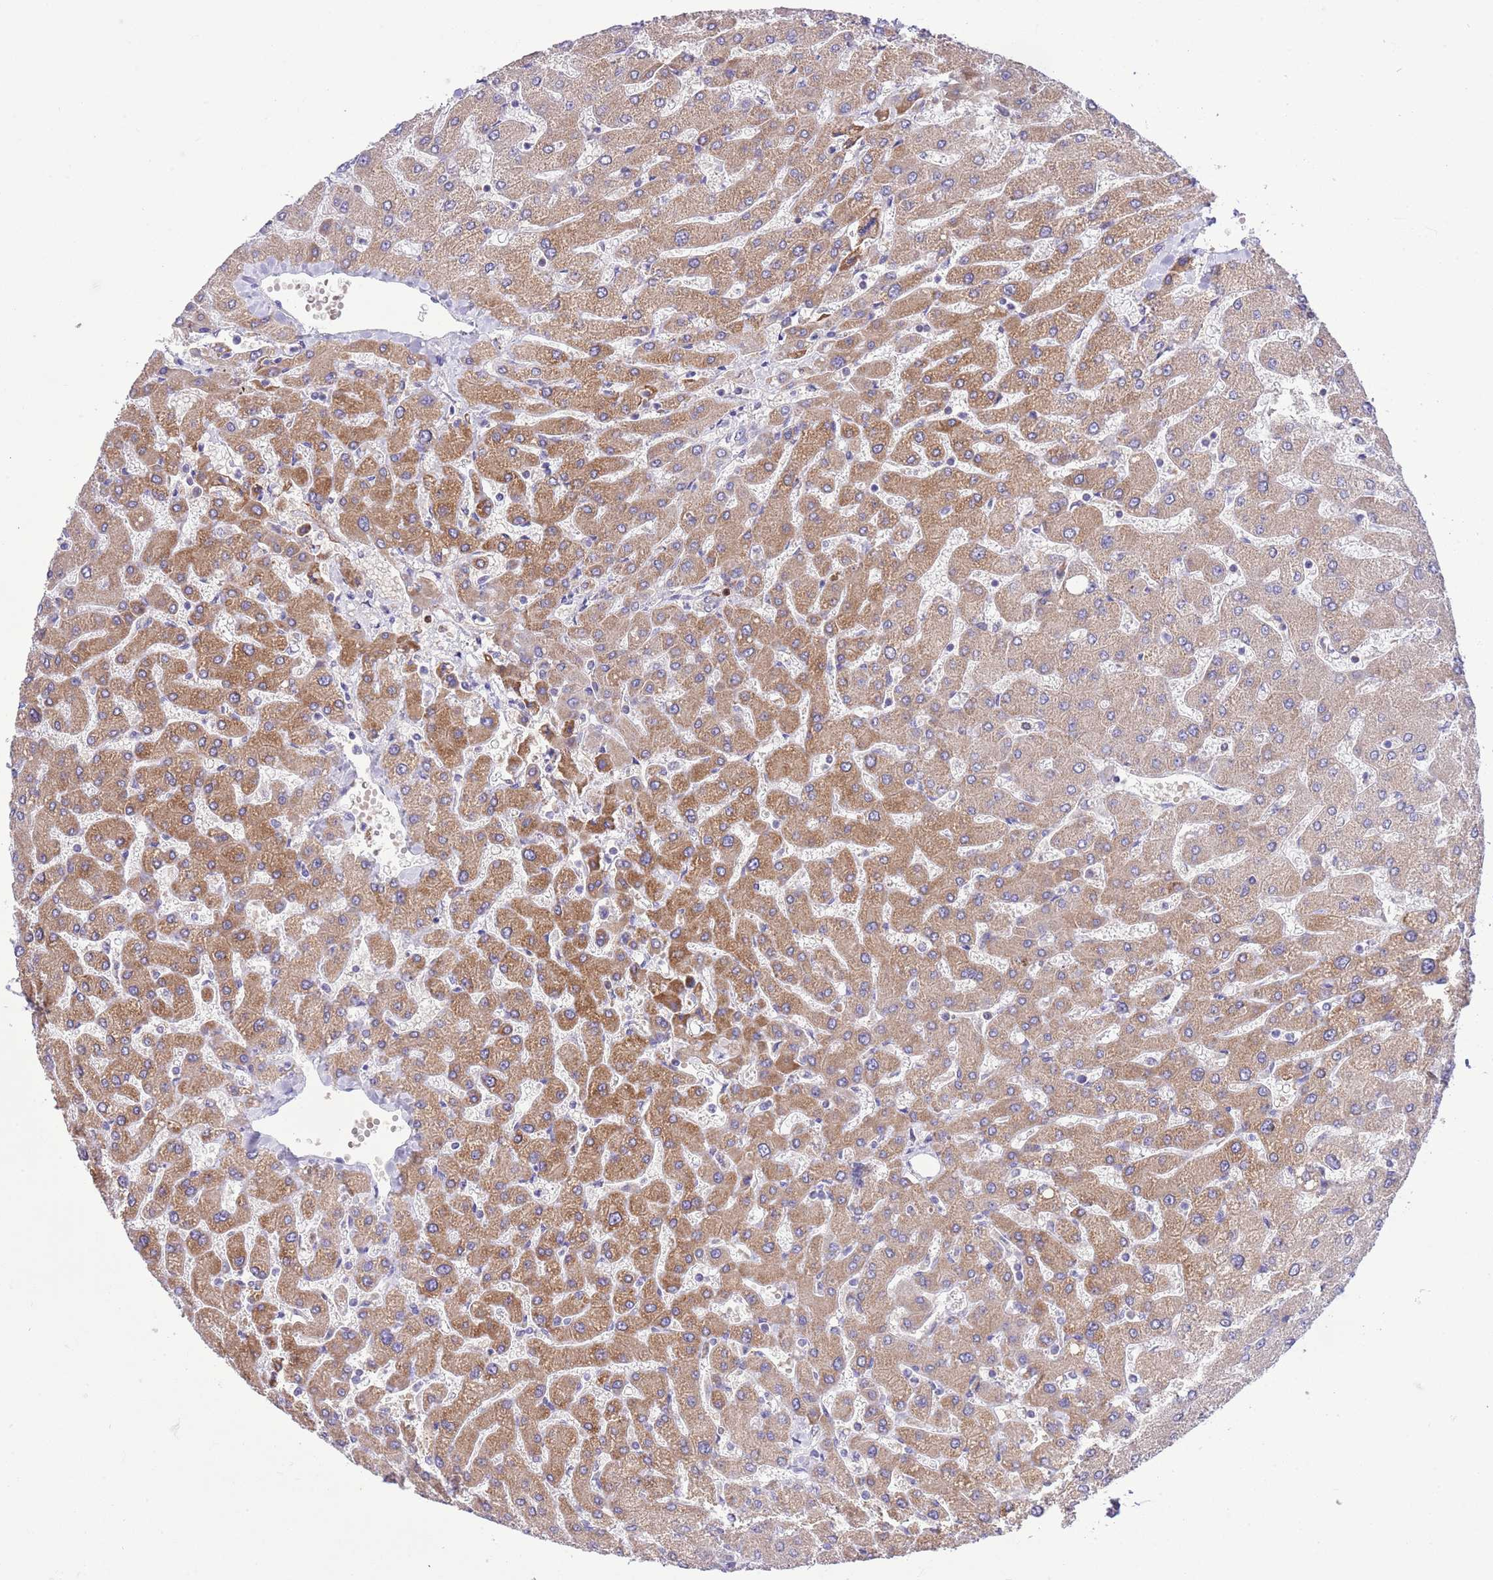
{"staining": {"intensity": "moderate", "quantity": ">75%", "location": "cytoplasmic/membranous"}, "tissue": "liver", "cell_type": "Cholangiocytes", "image_type": "normal", "snomed": [{"axis": "morphology", "description": "Normal tissue, NOS"}, {"axis": "topography", "description": "Liver"}], "caption": "This is a micrograph of IHC staining of unremarkable liver, which shows moderate positivity in the cytoplasmic/membranous of cholangiocytes.", "gene": "PRR32", "patient": {"sex": "male", "age": 55}}